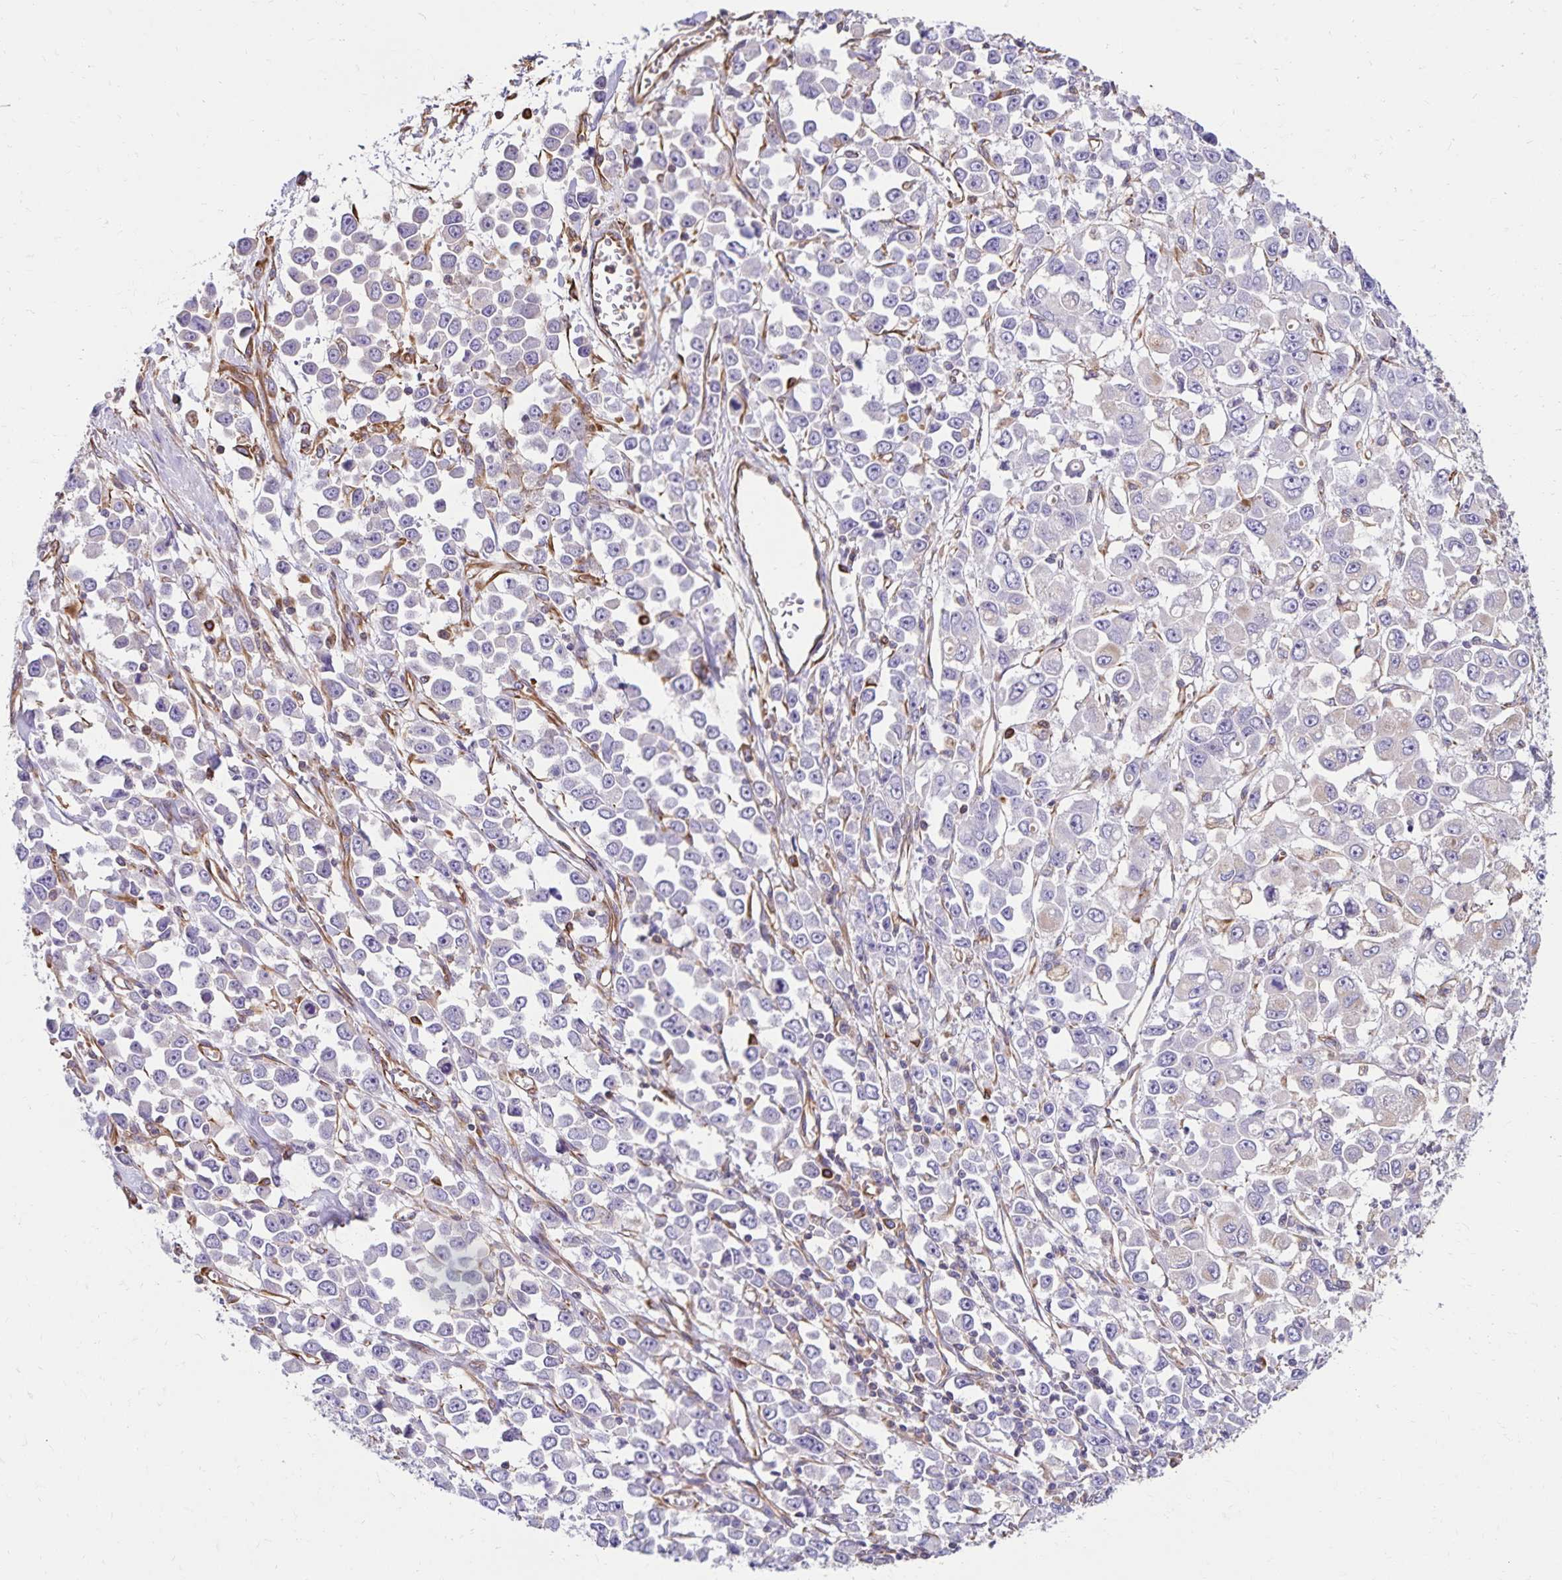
{"staining": {"intensity": "negative", "quantity": "none", "location": "none"}, "tissue": "stomach cancer", "cell_type": "Tumor cells", "image_type": "cancer", "snomed": [{"axis": "morphology", "description": "Adenocarcinoma, NOS"}, {"axis": "topography", "description": "Stomach, upper"}], "caption": "An immunohistochemistry photomicrograph of adenocarcinoma (stomach) is shown. There is no staining in tumor cells of adenocarcinoma (stomach).", "gene": "TRPV6", "patient": {"sex": "male", "age": 70}}